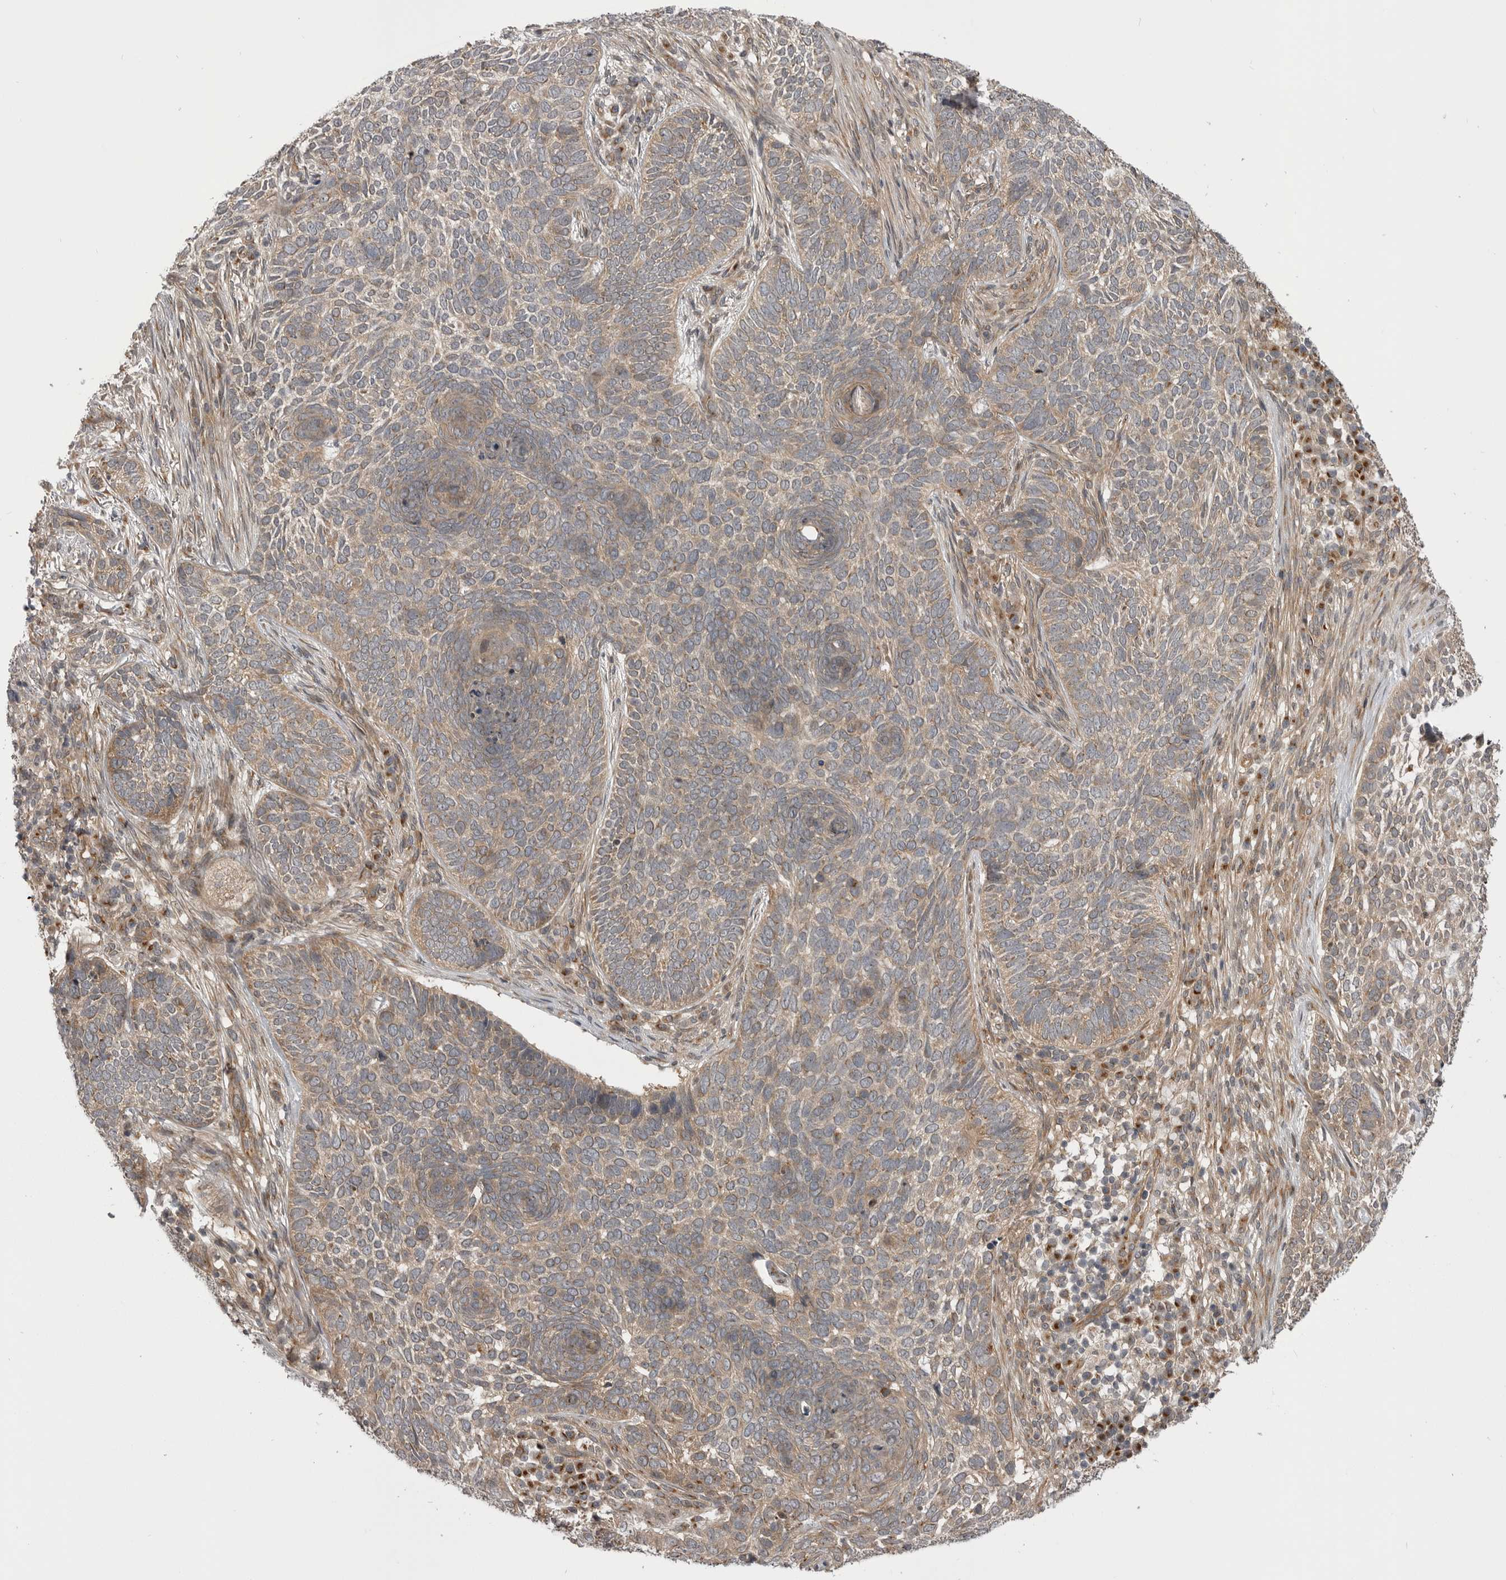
{"staining": {"intensity": "weak", "quantity": ">75%", "location": "cytoplasmic/membranous"}, "tissue": "skin cancer", "cell_type": "Tumor cells", "image_type": "cancer", "snomed": [{"axis": "morphology", "description": "Basal cell carcinoma"}, {"axis": "topography", "description": "Skin"}], "caption": "Skin basal cell carcinoma was stained to show a protein in brown. There is low levels of weak cytoplasmic/membranous positivity in about >75% of tumor cells. The staining is performed using DAB (3,3'-diaminobenzidine) brown chromogen to label protein expression. The nuclei are counter-stained blue using hematoxylin.", "gene": "PDCL", "patient": {"sex": "female", "age": 64}}